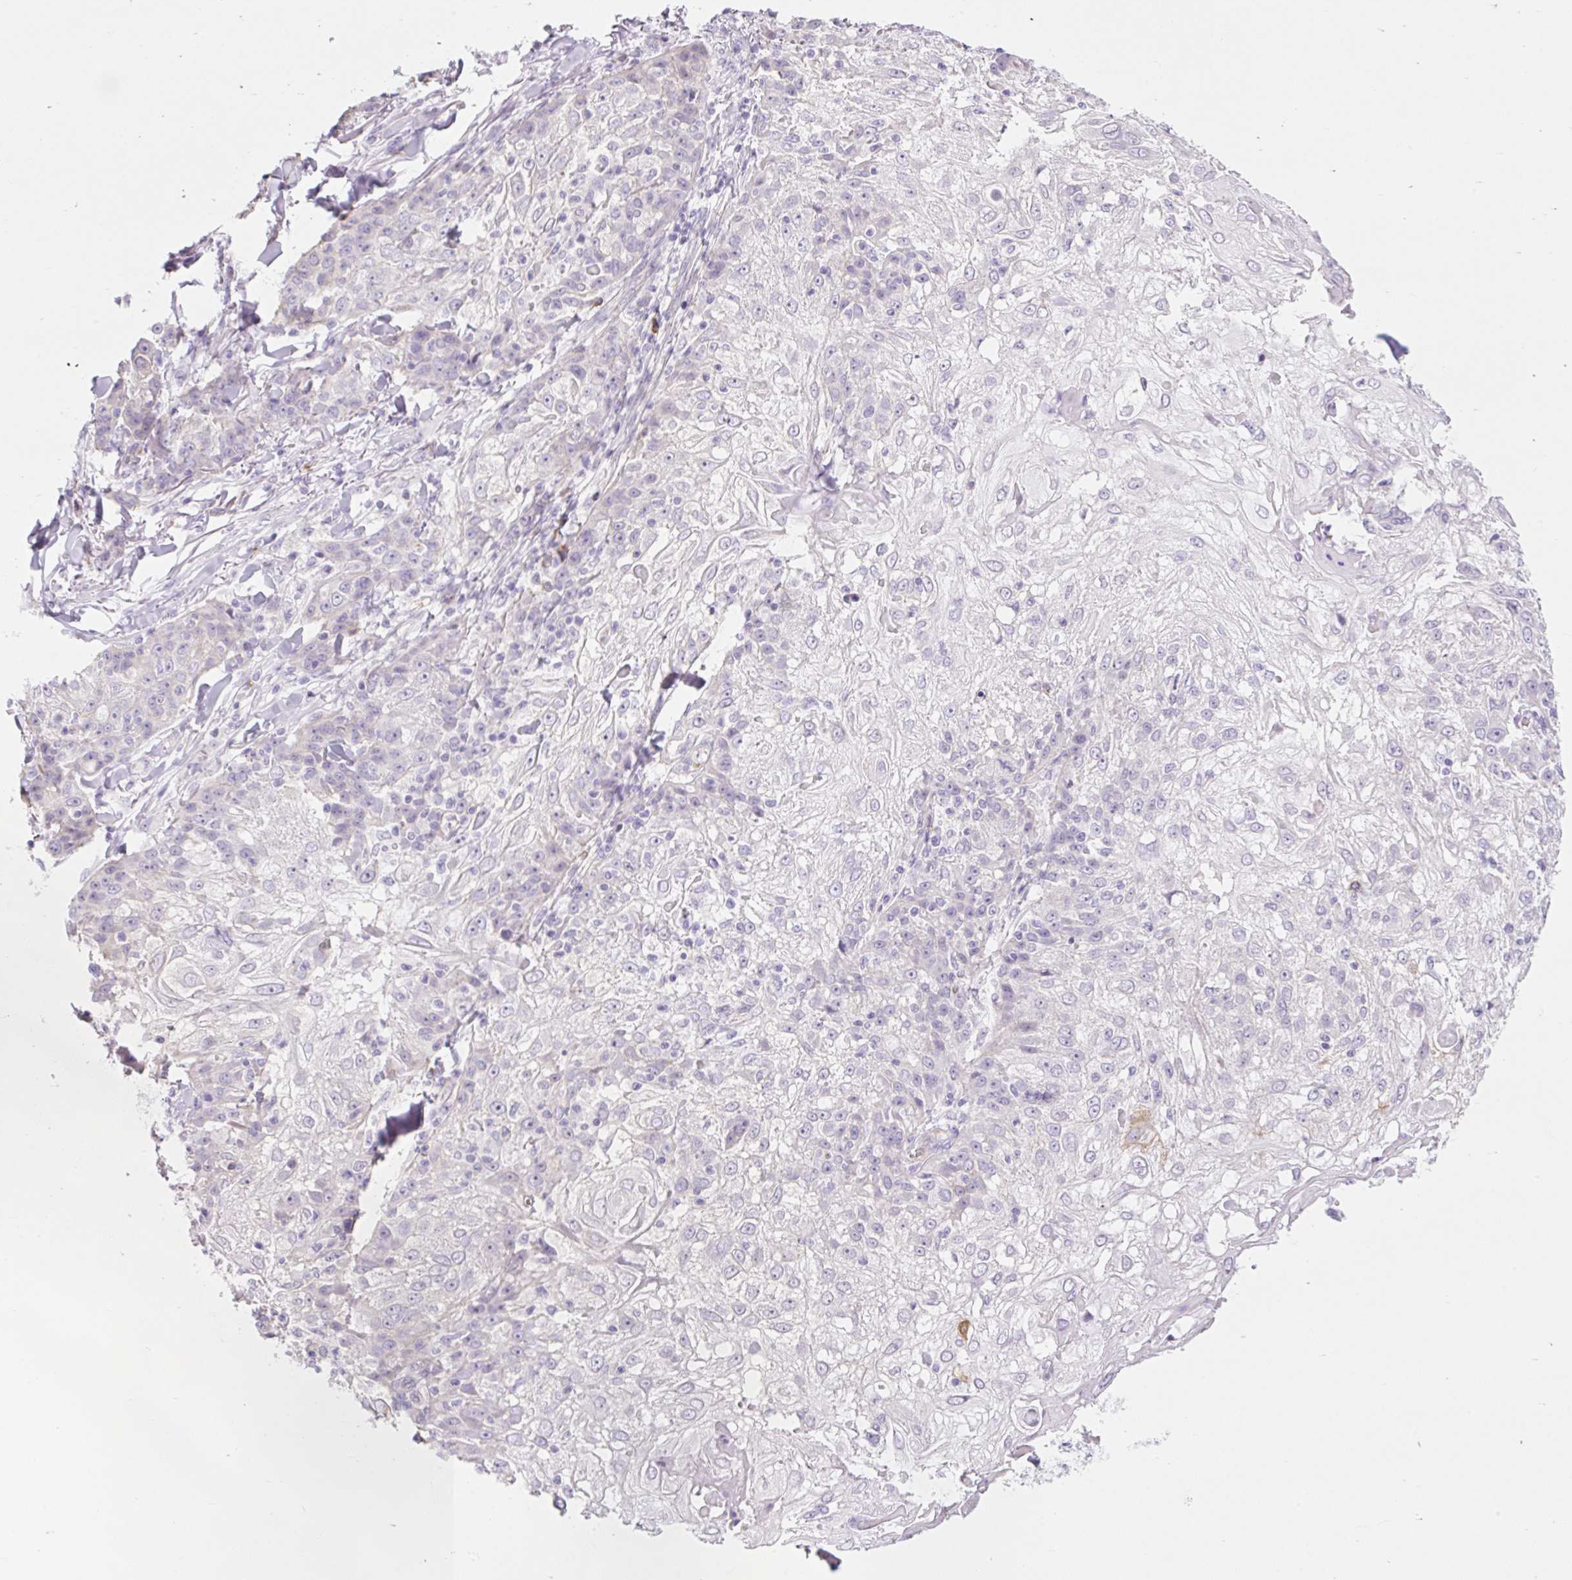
{"staining": {"intensity": "negative", "quantity": "none", "location": "none"}, "tissue": "skin cancer", "cell_type": "Tumor cells", "image_type": "cancer", "snomed": [{"axis": "morphology", "description": "Normal tissue, NOS"}, {"axis": "morphology", "description": "Squamous cell carcinoma, NOS"}, {"axis": "topography", "description": "Skin"}], "caption": "This is an immunohistochemistry image of human skin cancer. There is no positivity in tumor cells.", "gene": "BCAS1", "patient": {"sex": "female", "age": 83}}